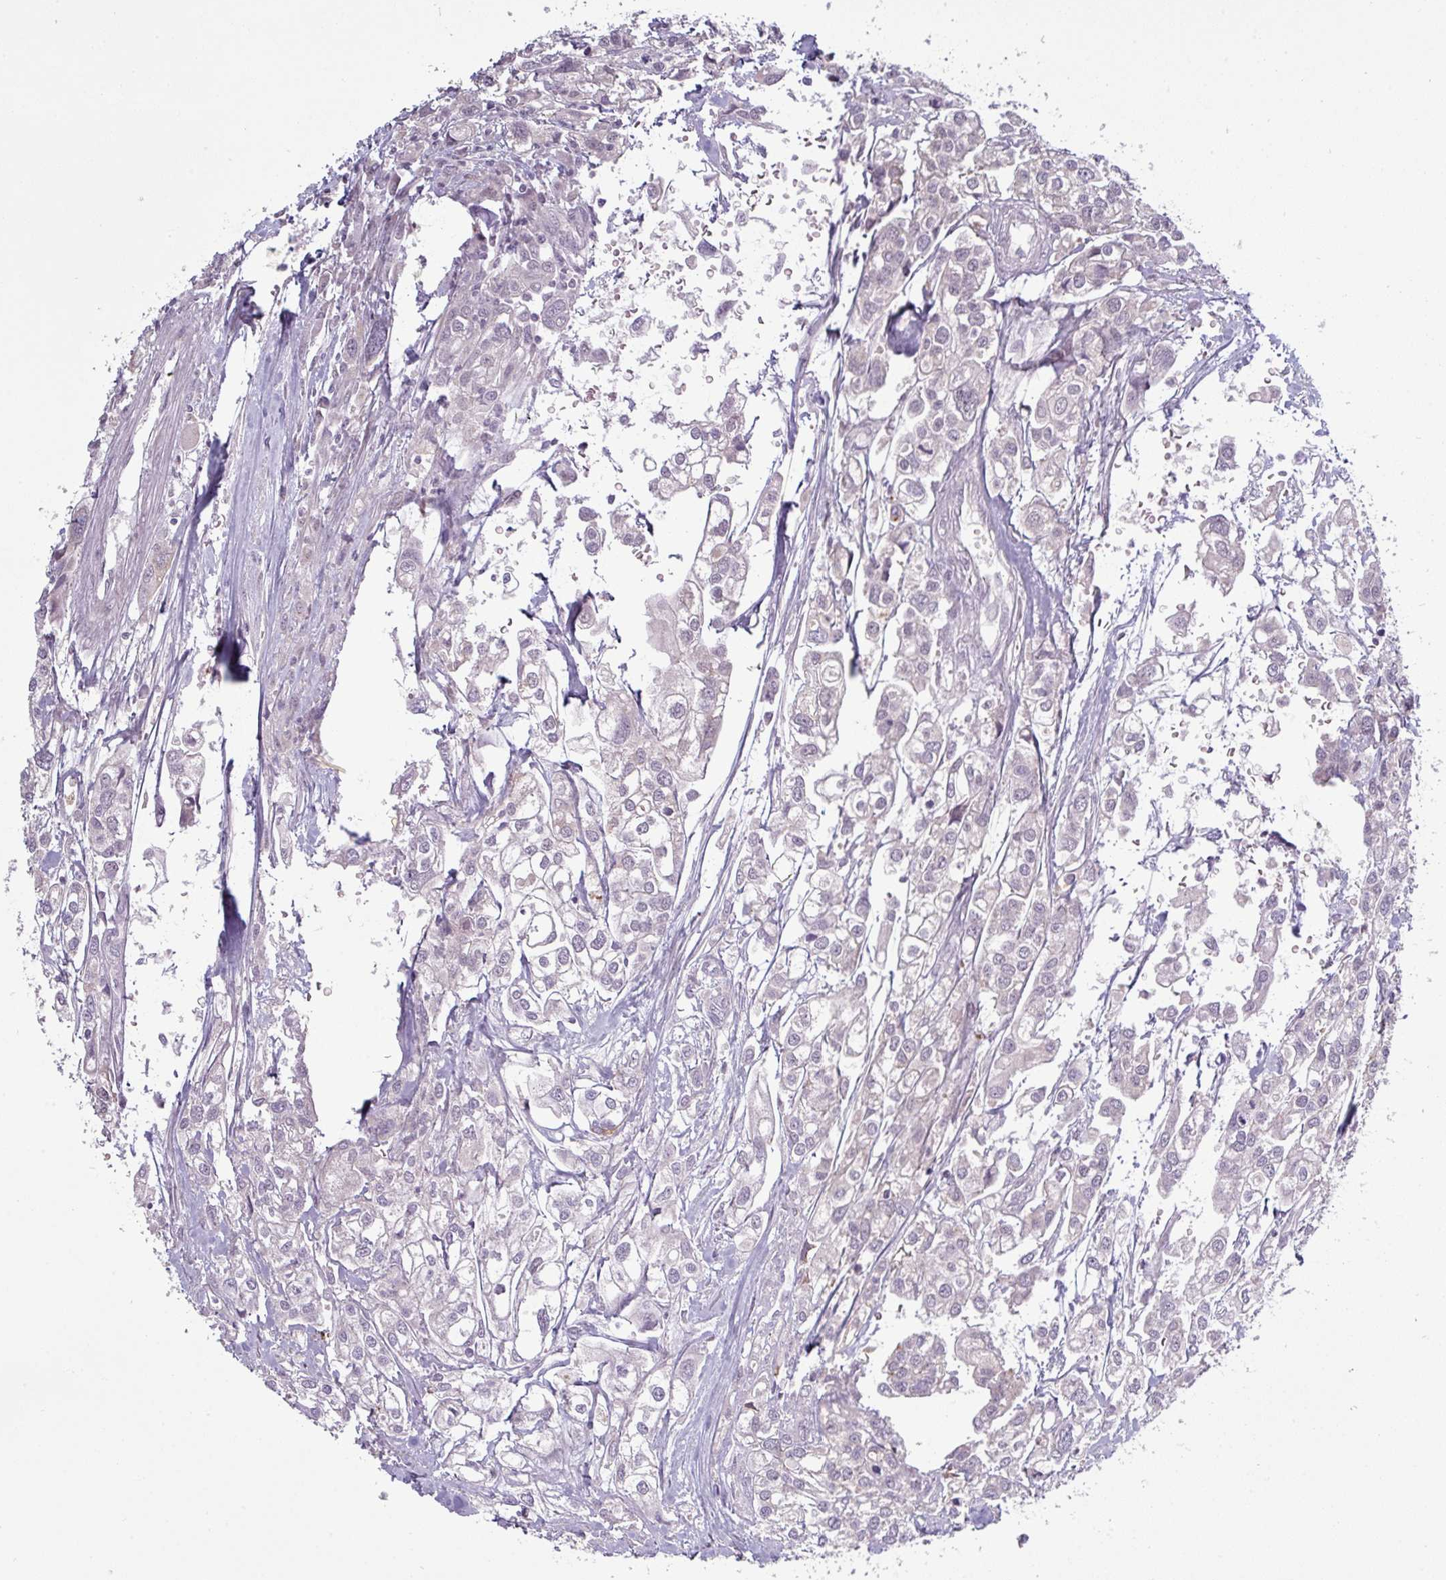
{"staining": {"intensity": "moderate", "quantity": "<25%", "location": "cytoplasmic/membranous"}, "tissue": "urothelial cancer", "cell_type": "Tumor cells", "image_type": "cancer", "snomed": [{"axis": "morphology", "description": "Urothelial carcinoma, High grade"}, {"axis": "topography", "description": "Urinary bladder"}], "caption": "Protein staining exhibits moderate cytoplasmic/membranous expression in about <25% of tumor cells in high-grade urothelial carcinoma. The protein is shown in brown color, while the nuclei are stained blue.", "gene": "C2orf16", "patient": {"sex": "male", "age": 67}}